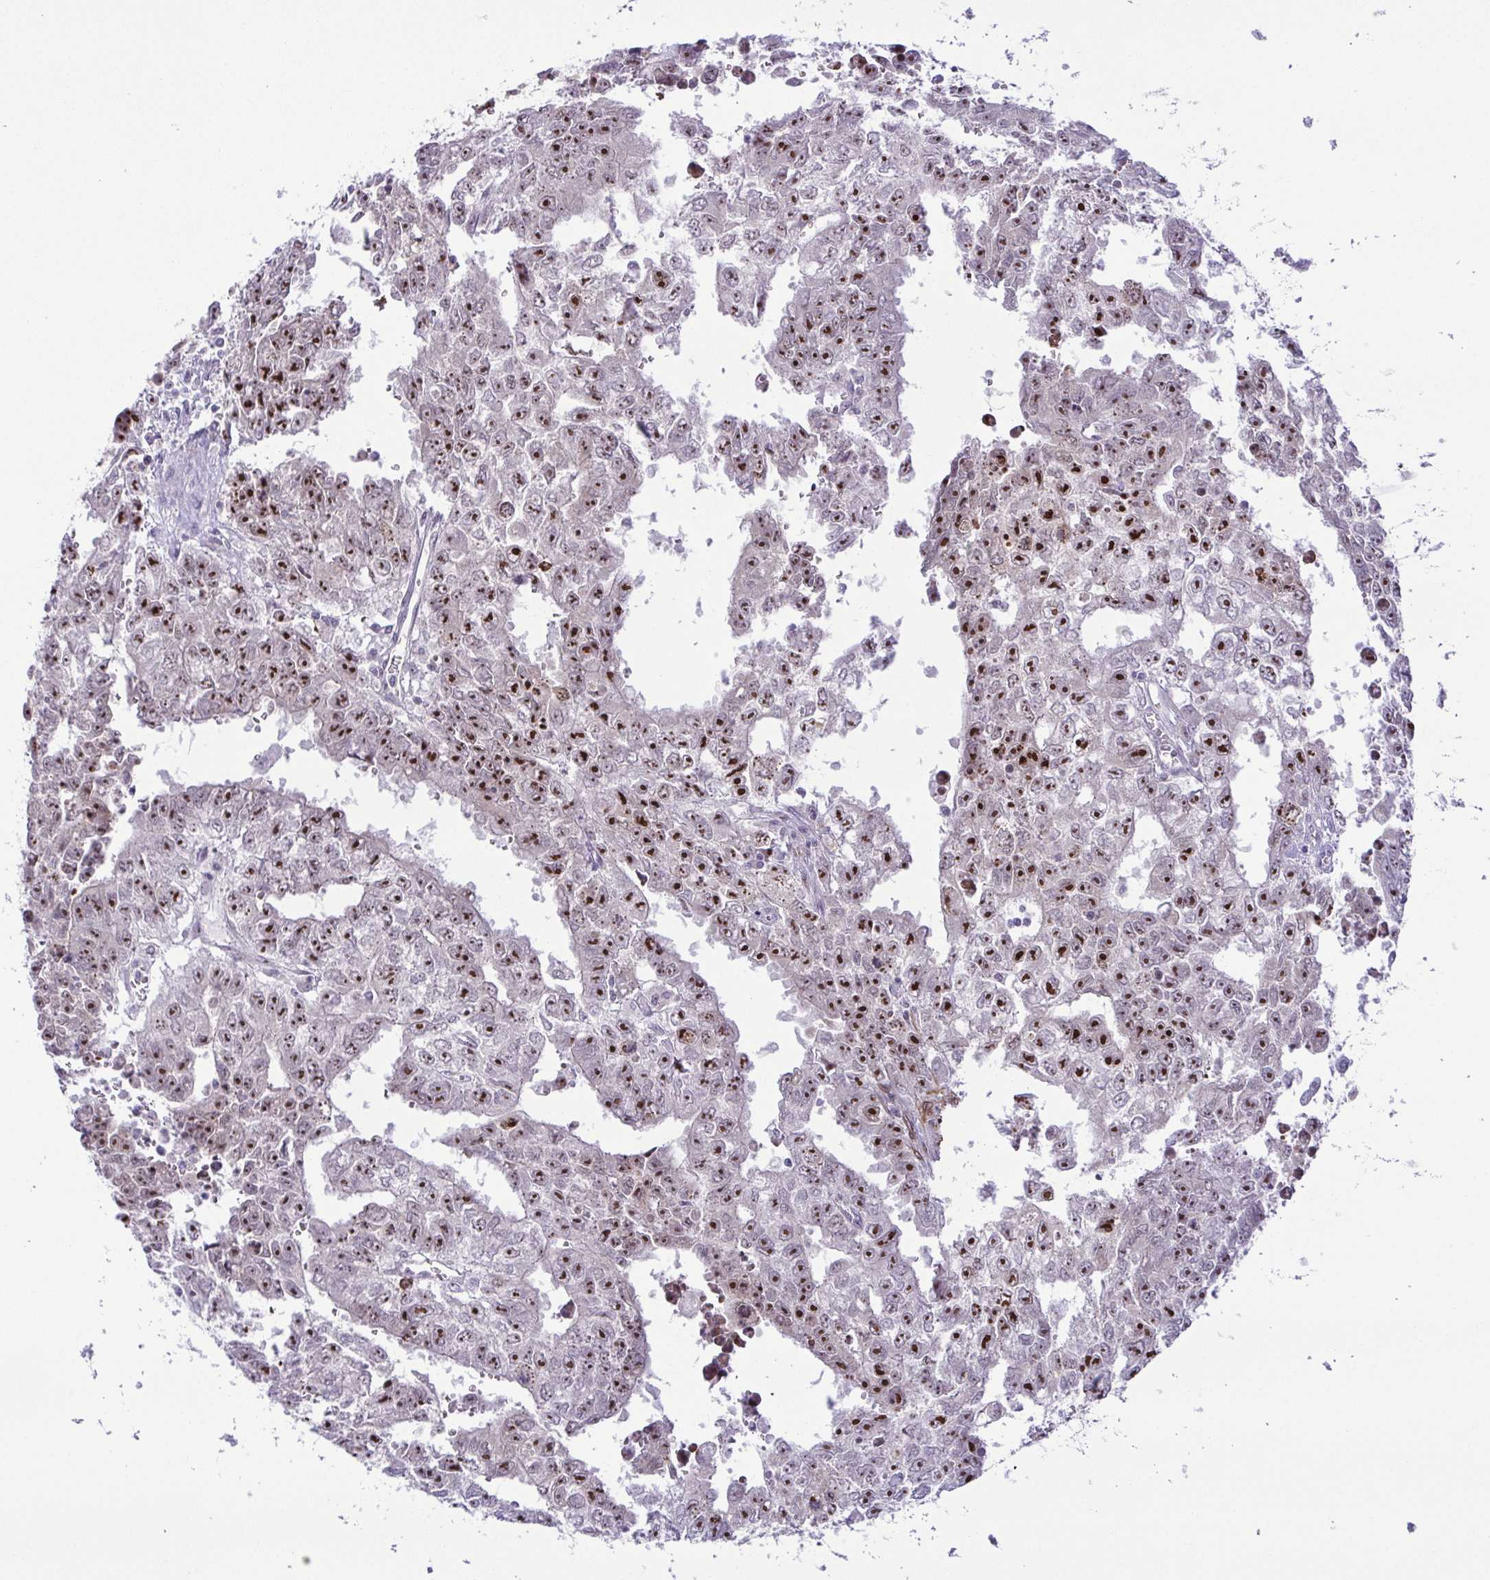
{"staining": {"intensity": "strong", "quantity": ">75%", "location": "nuclear"}, "tissue": "testis cancer", "cell_type": "Tumor cells", "image_type": "cancer", "snomed": [{"axis": "morphology", "description": "Carcinoma, Embryonal, NOS"}, {"axis": "morphology", "description": "Teratoma, malignant, NOS"}, {"axis": "topography", "description": "Testis"}], "caption": "Testis cancer tissue exhibits strong nuclear positivity in approximately >75% of tumor cells Using DAB (3,3'-diaminobenzidine) (brown) and hematoxylin (blue) stains, captured at high magnification using brightfield microscopy.", "gene": "RSL24D1", "patient": {"sex": "male", "age": 24}}